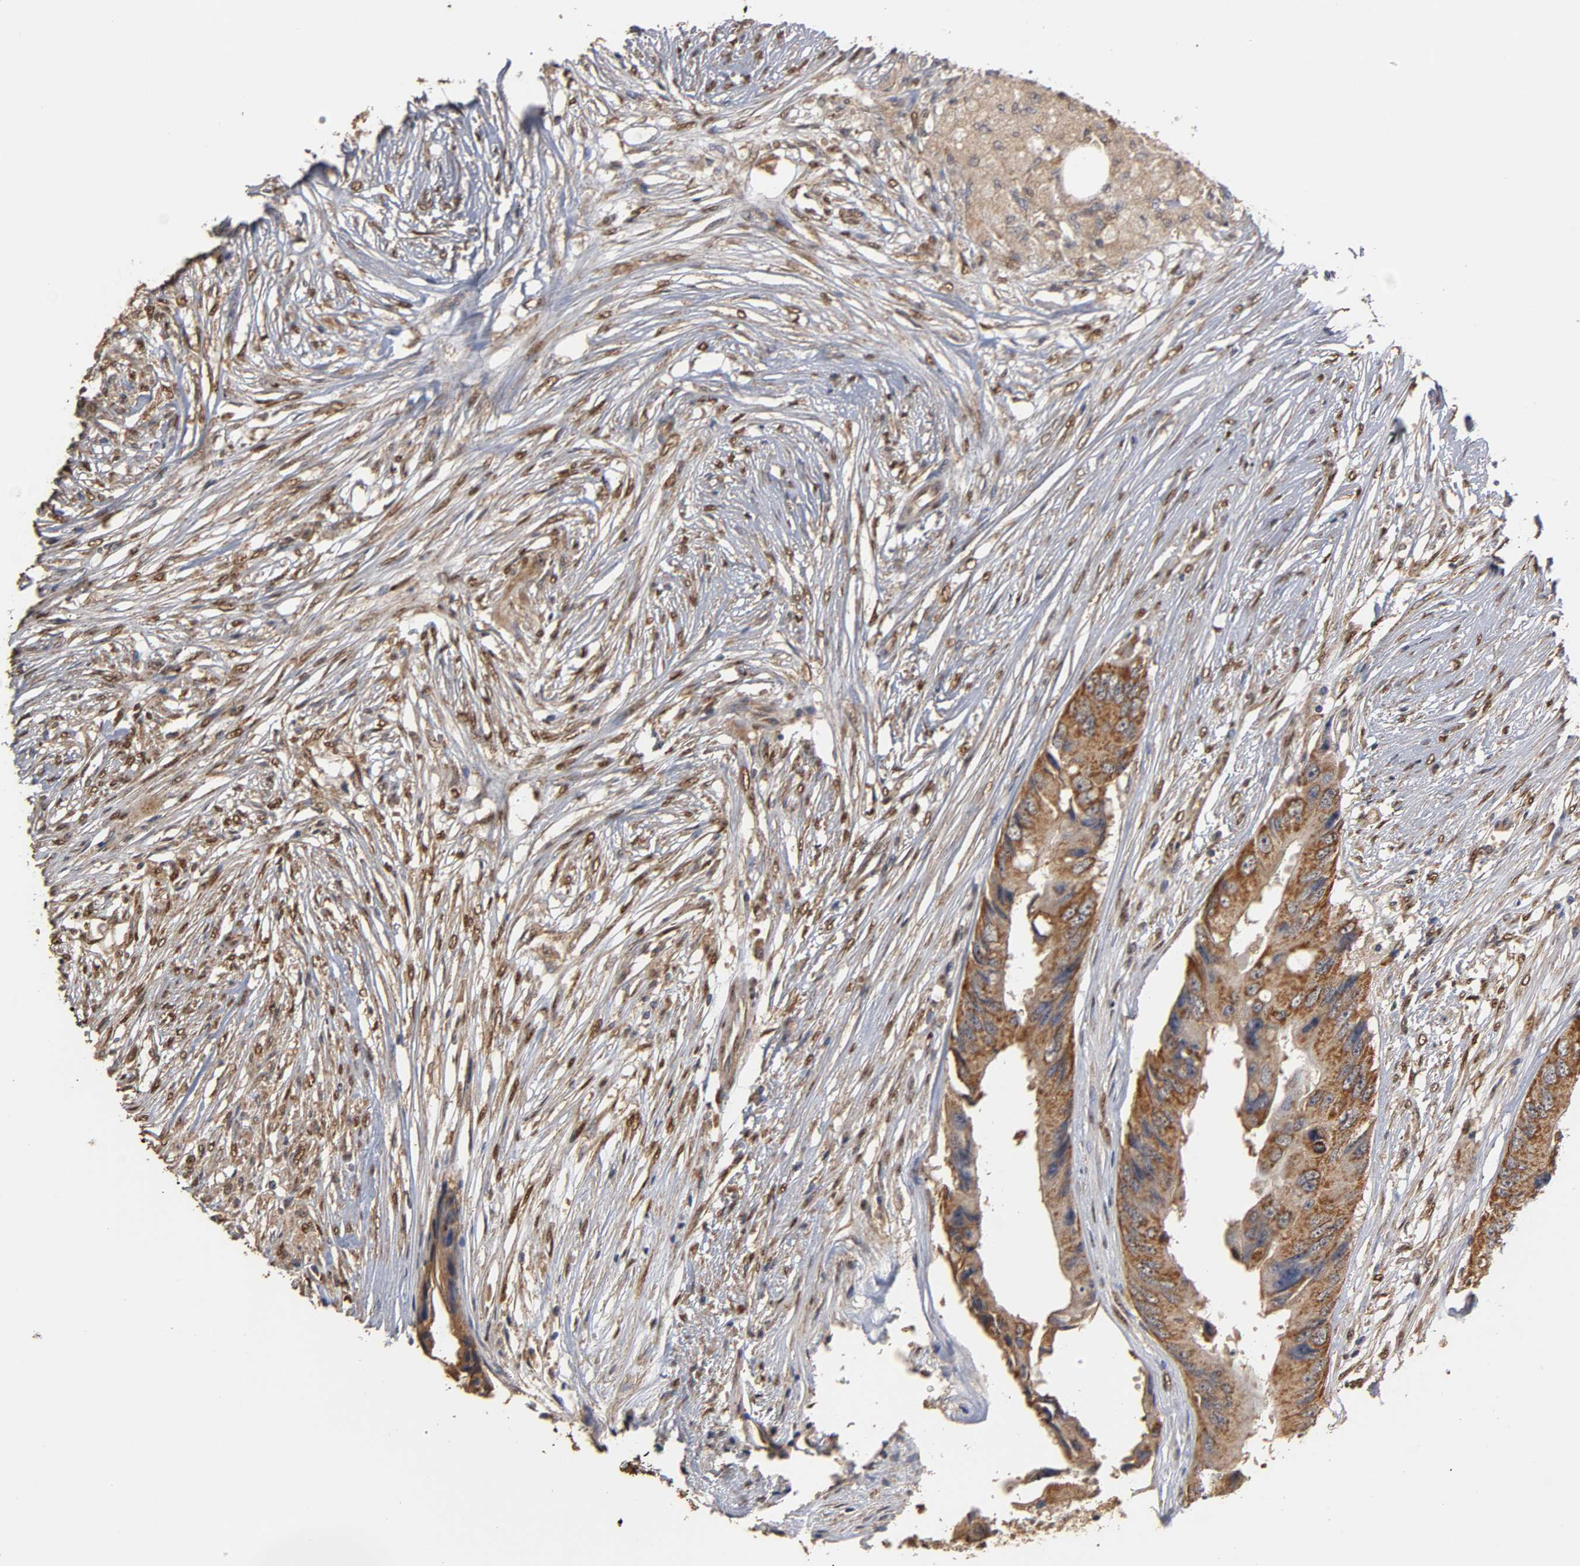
{"staining": {"intensity": "strong", "quantity": ">75%", "location": "cytoplasmic/membranous"}, "tissue": "colorectal cancer", "cell_type": "Tumor cells", "image_type": "cancer", "snomed": [{"axis": "morphology", "description": "Adenocarcinoma, NOS"}, {"axis": "topography", "description": "Colon"}], "caption": "This is an image of IHC staining of colorectal adenocarcinoma, which shows strong positivity in the cytoplasmic/membranous of tumor cells.", "gene": "PKN1", "patient": {"sex": "male", "age": 71}}